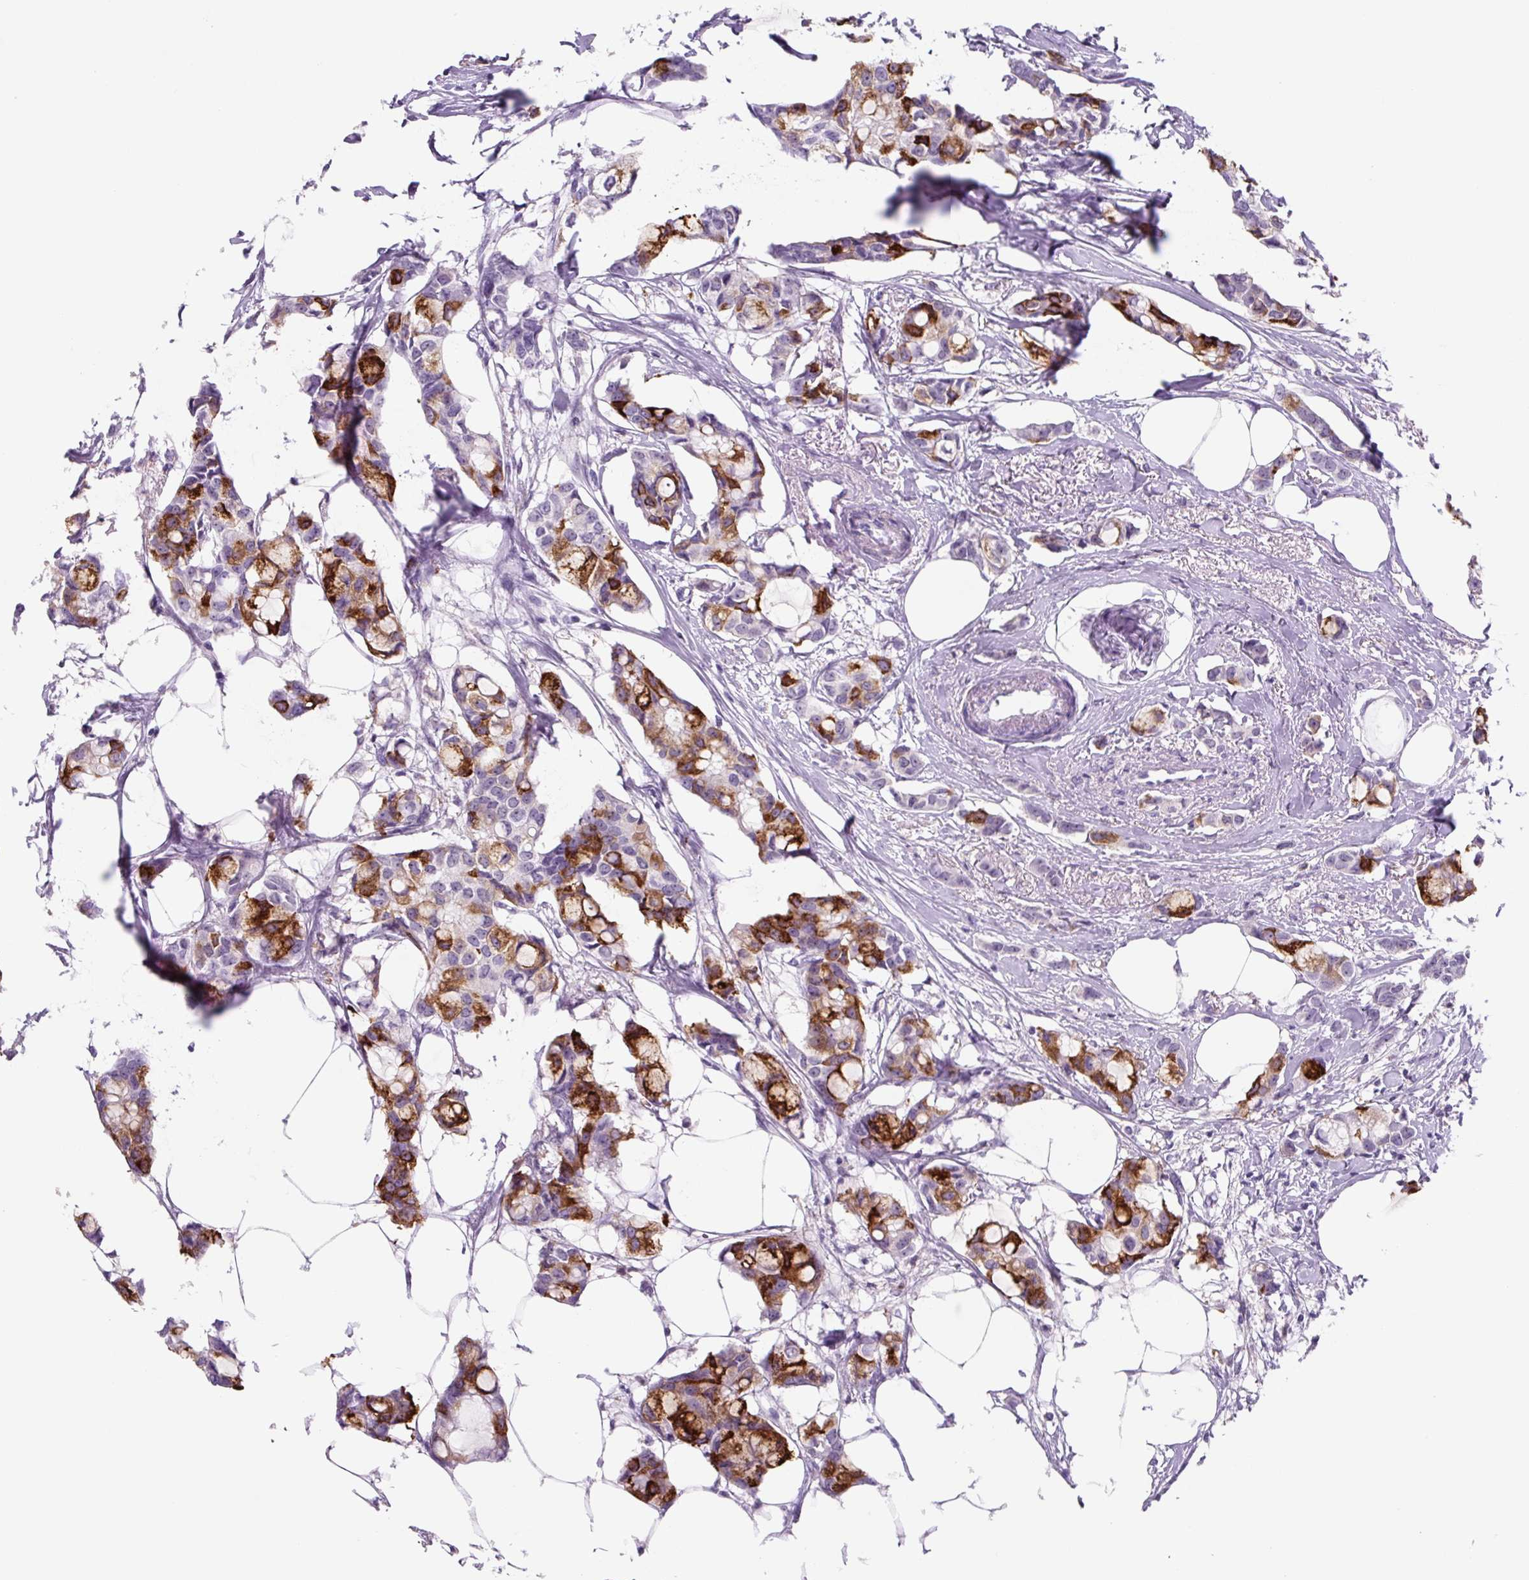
{"staining": {"intensity": "strong", "quantity": "25%-75%", "location": "cytoplasmic/membranous"}, "tissue": "breast cancer", "cell_type": "Tumor cells", "image_type": "cancer", "snomed": [{"axis": "morphology", "description": "Duct carcinoma"}, {"axis": "topography", "description": "Breast"}], "caption": "Immunohistochemical staining of human intraductal carcinoma (breast) displays strong cytoplasmic/membranous protein expression in approximately 25%-75% of tumor cells. (Brightfield microscopy of DAB IHC at high magnification).", "gene": "TNFRSF8", "patient": {"sex": "female", "age": 73}}